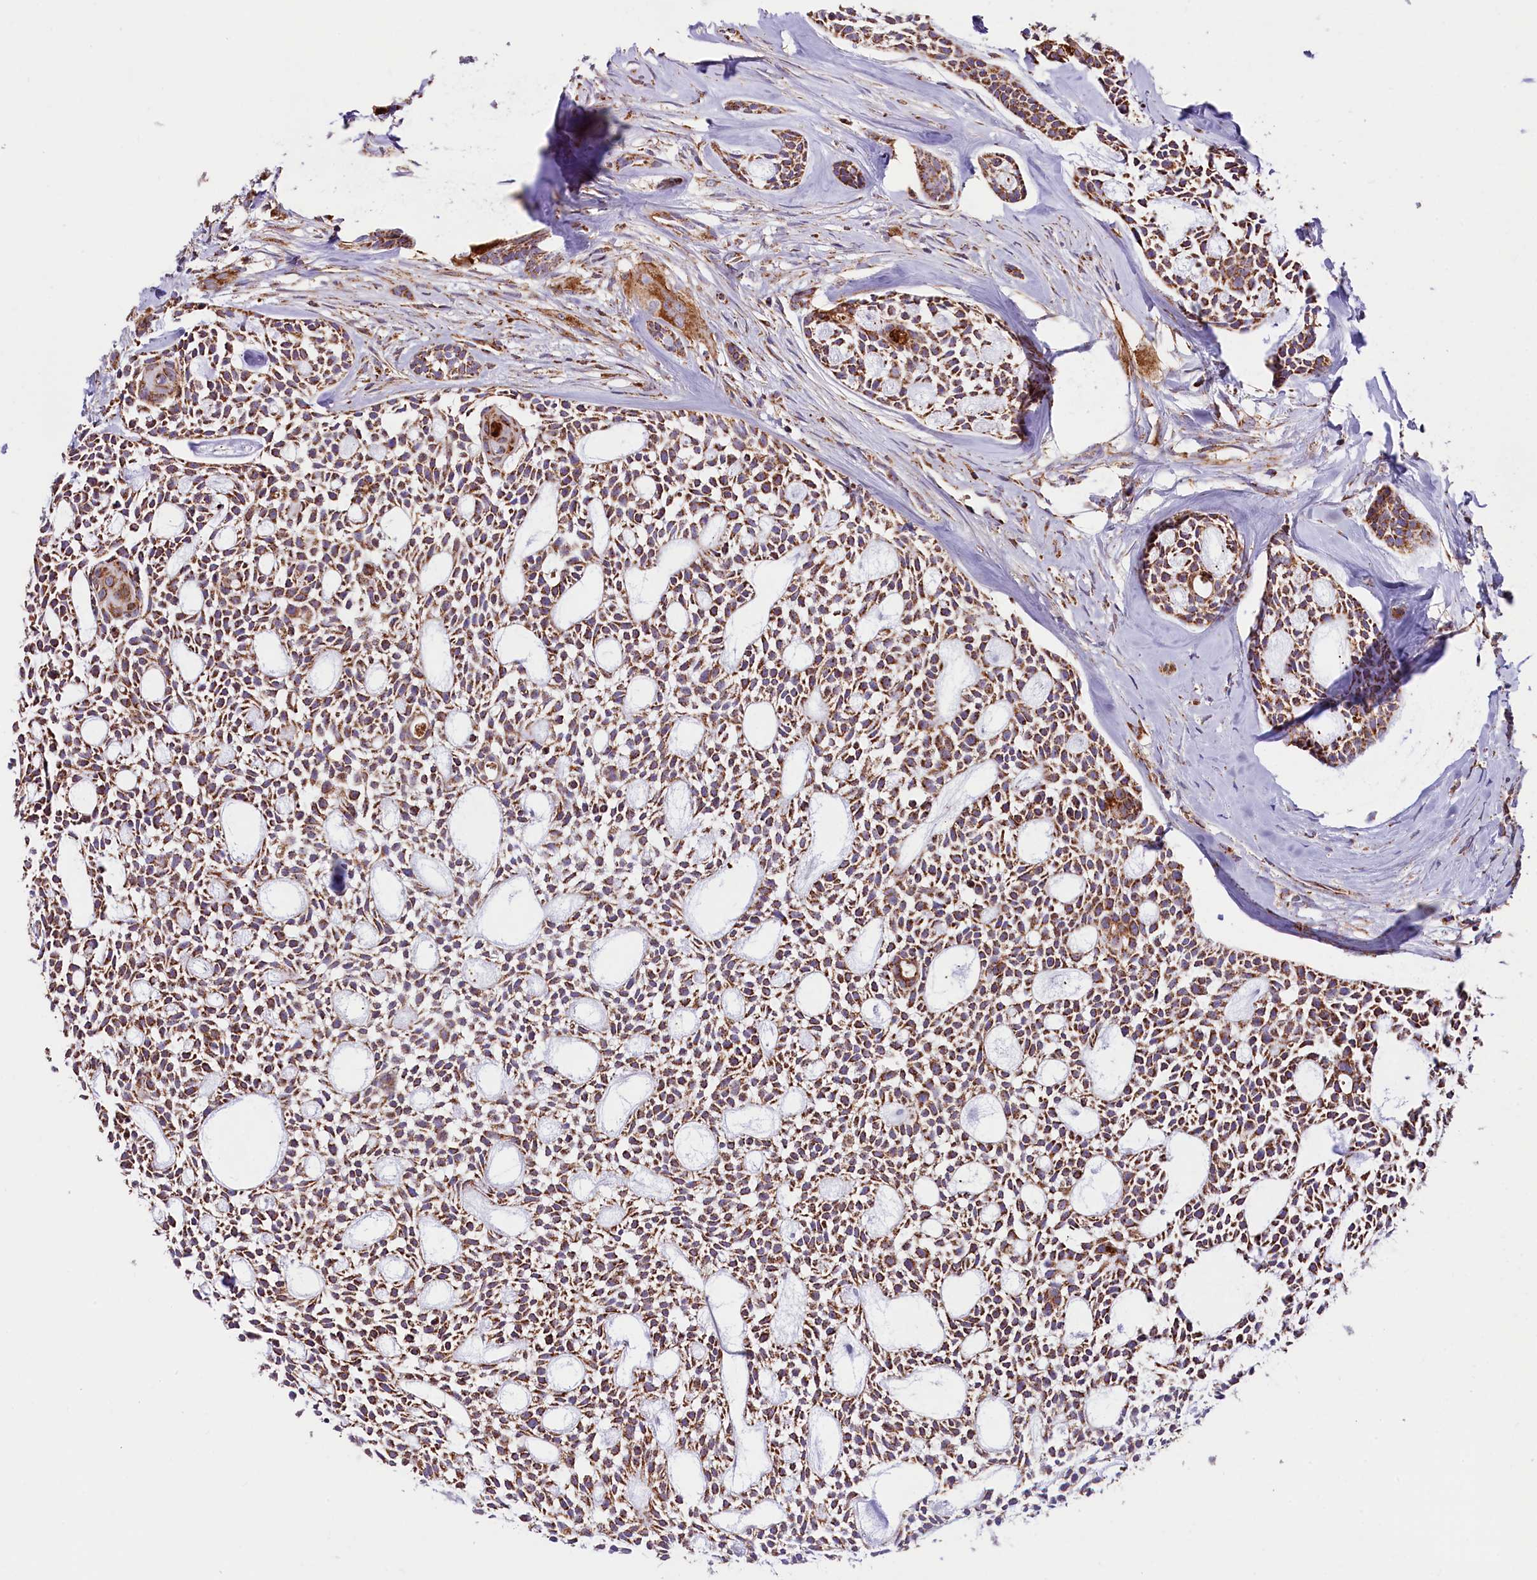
{"staining": {"intensity": "strong", "quantity": ">75%", "location": "cytoplasmic/membranous"}, "tissue": "head and neck cancer", "cell_type": "Tumor cells", "image_type": "cancer", "snomed": [{"axis": "morphology", "description": "Adenocarcinoma, NOS"}, {"axis": "topography", "description": "Subcutis"}, {"axis": "topography", "description": "Head-Neck"}], "caption": "Head and neck adenocarcinoma stained with a protein marker demonstrates strong staining in tumor cells.", "gene": "NDUFA8", "patient": {"sex": "female", "age": 73}}